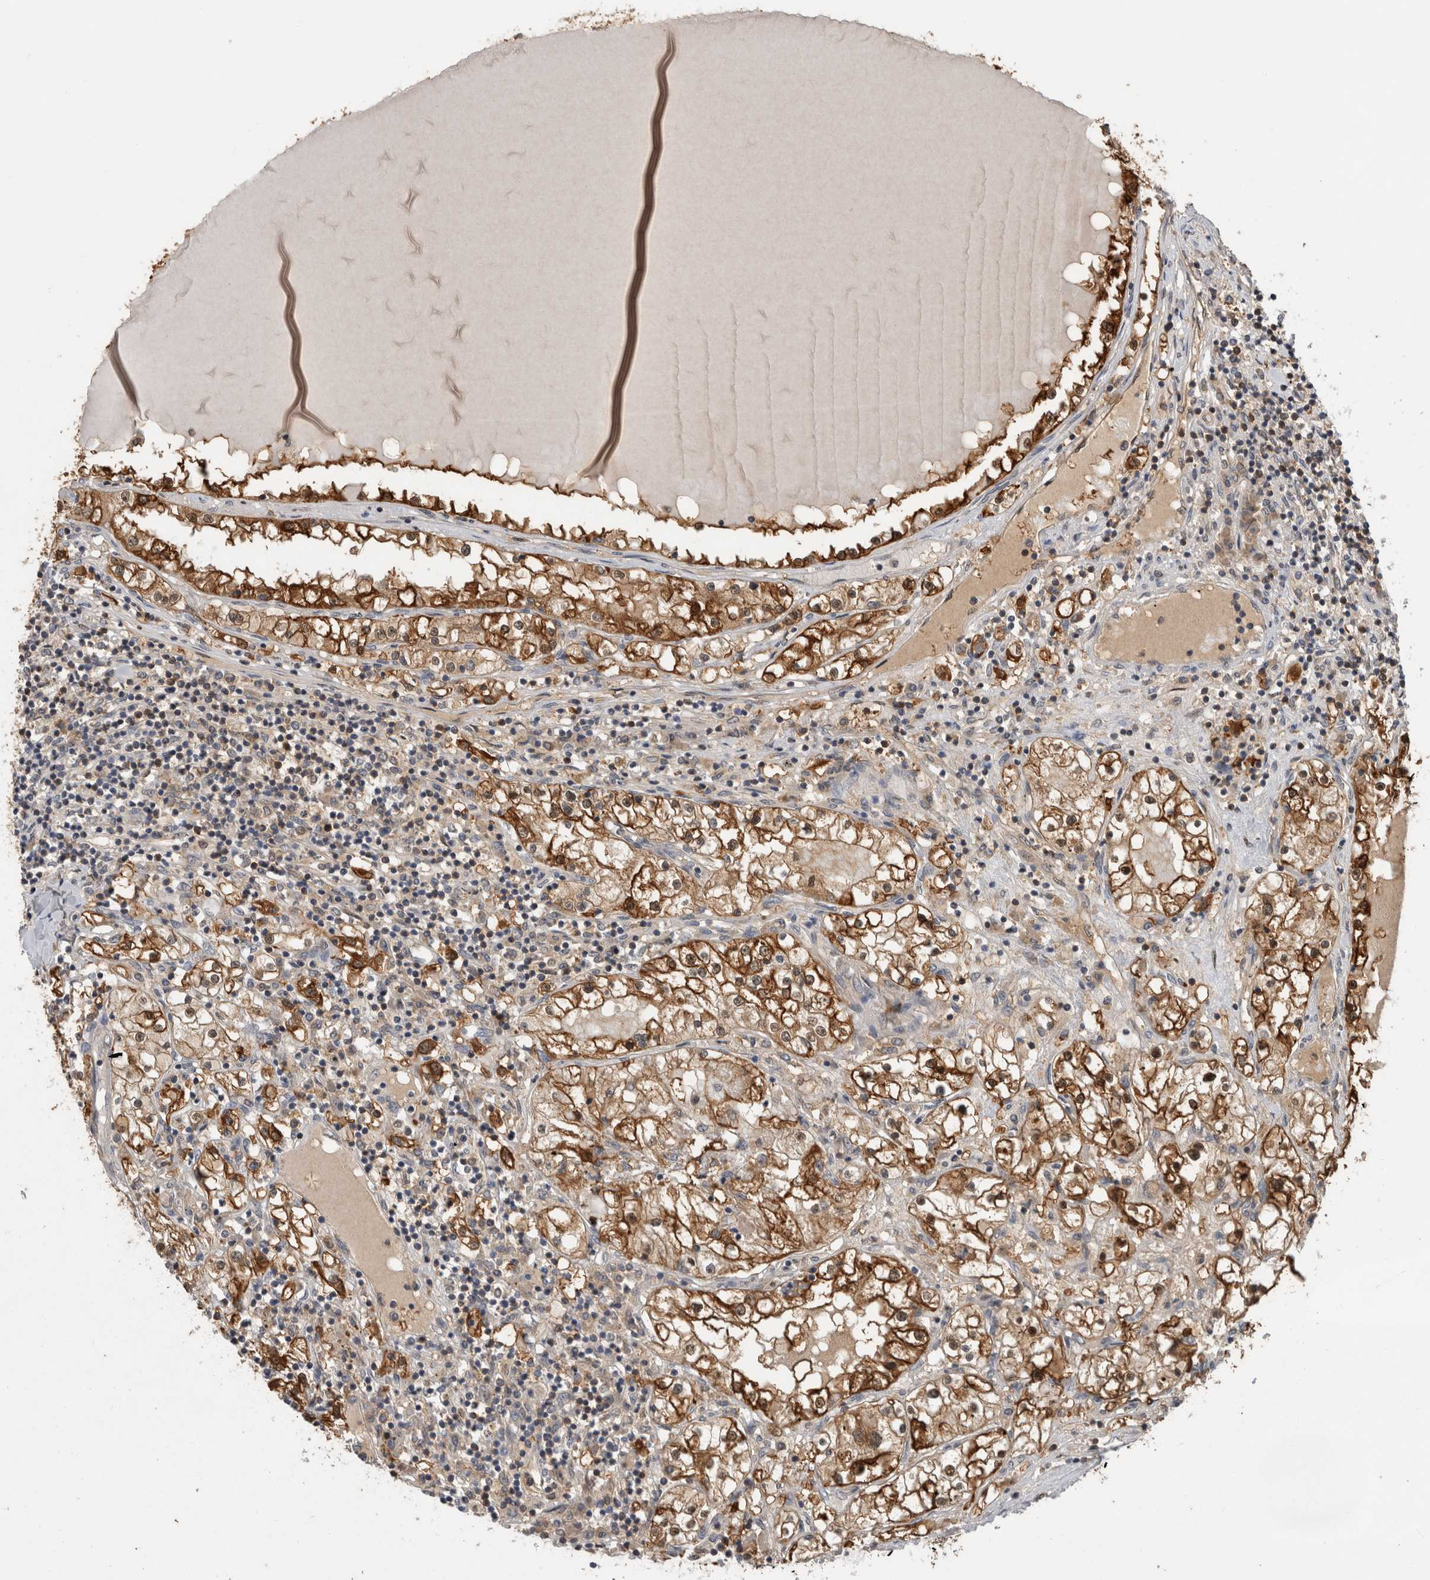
{"staining": {"intensity": "moderate", "quantity": ">75%", "location": "cytoplasmic/membranous"}, "tissue": "renal cancer", "cell_type": "Tumor cells", "image_type": "cancer", "snomed": [{"axis": "morphology", "description": "Adenocarcinoma, NOS"}, {"axis": "topography", "description": "Kidney"}], "caption": "Protein analysis of adenocarcinoma (renal) tissue displays moderate cytoplasmic/membranous expression in about >75% of tumor cells.", "gene": "ASTN2", "patient": {"sex": "male", "age": 68}}